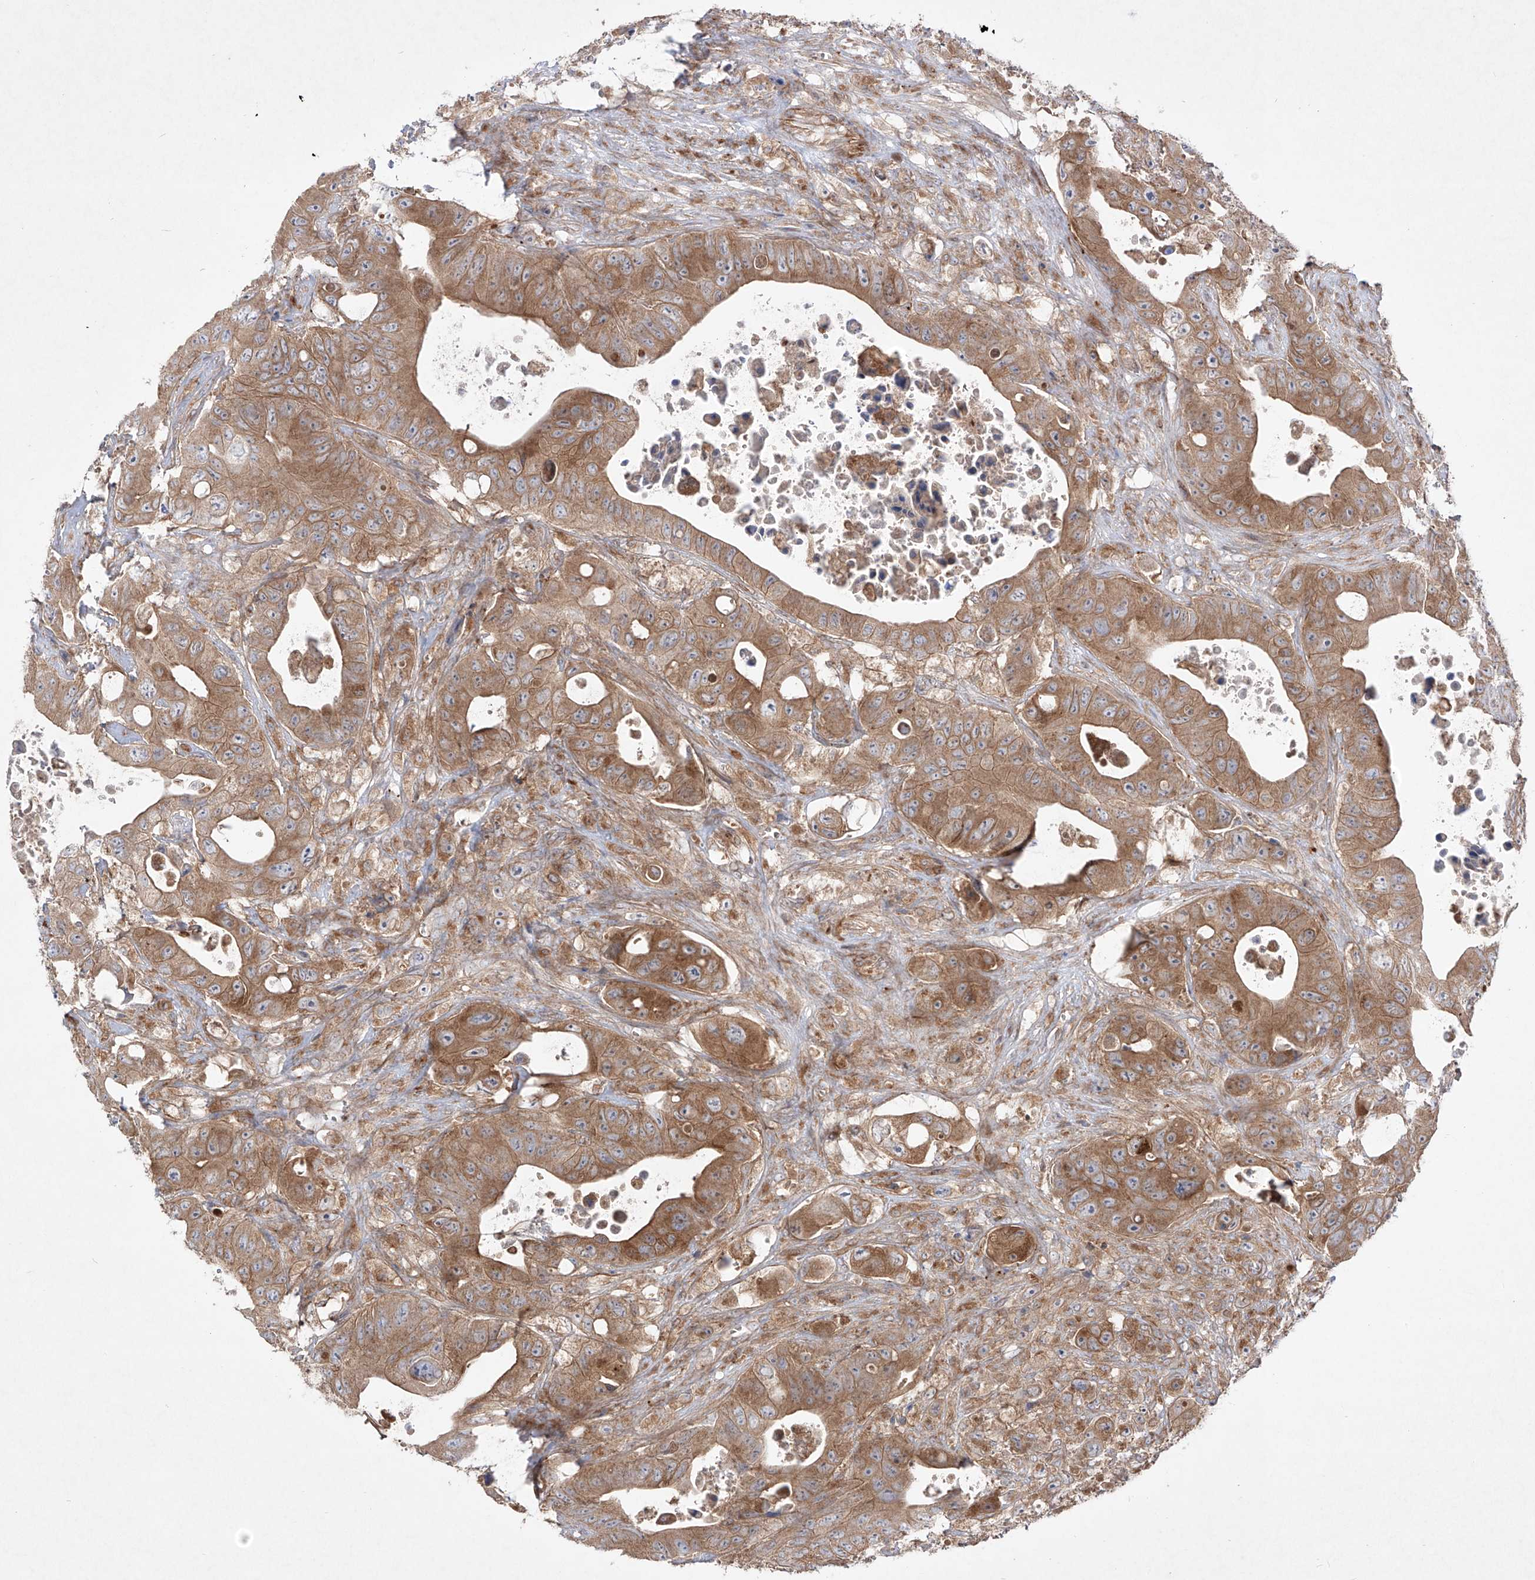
{"staining": {"intensity": "moderate", "quantity": ">75%", "location": "cytoplasmic/membranous"}, "tissue": "colorectal cancer", "cell_type": "Tumor cells", "image_type": "cancer", "snomed": [{"axis": "morphology", "description": "Adenocarcinoma, NOS"}, {"axis": "topography", "description": "Colon"}], "caption": "Tumor cells display medium levels of moderate cytoplasmic/membranous staining in approximately >75% of cells in colorectal cancer (adenocarcinoma).", "gene": "YKT6", "patient": {"sex": "female", "age": 46}}